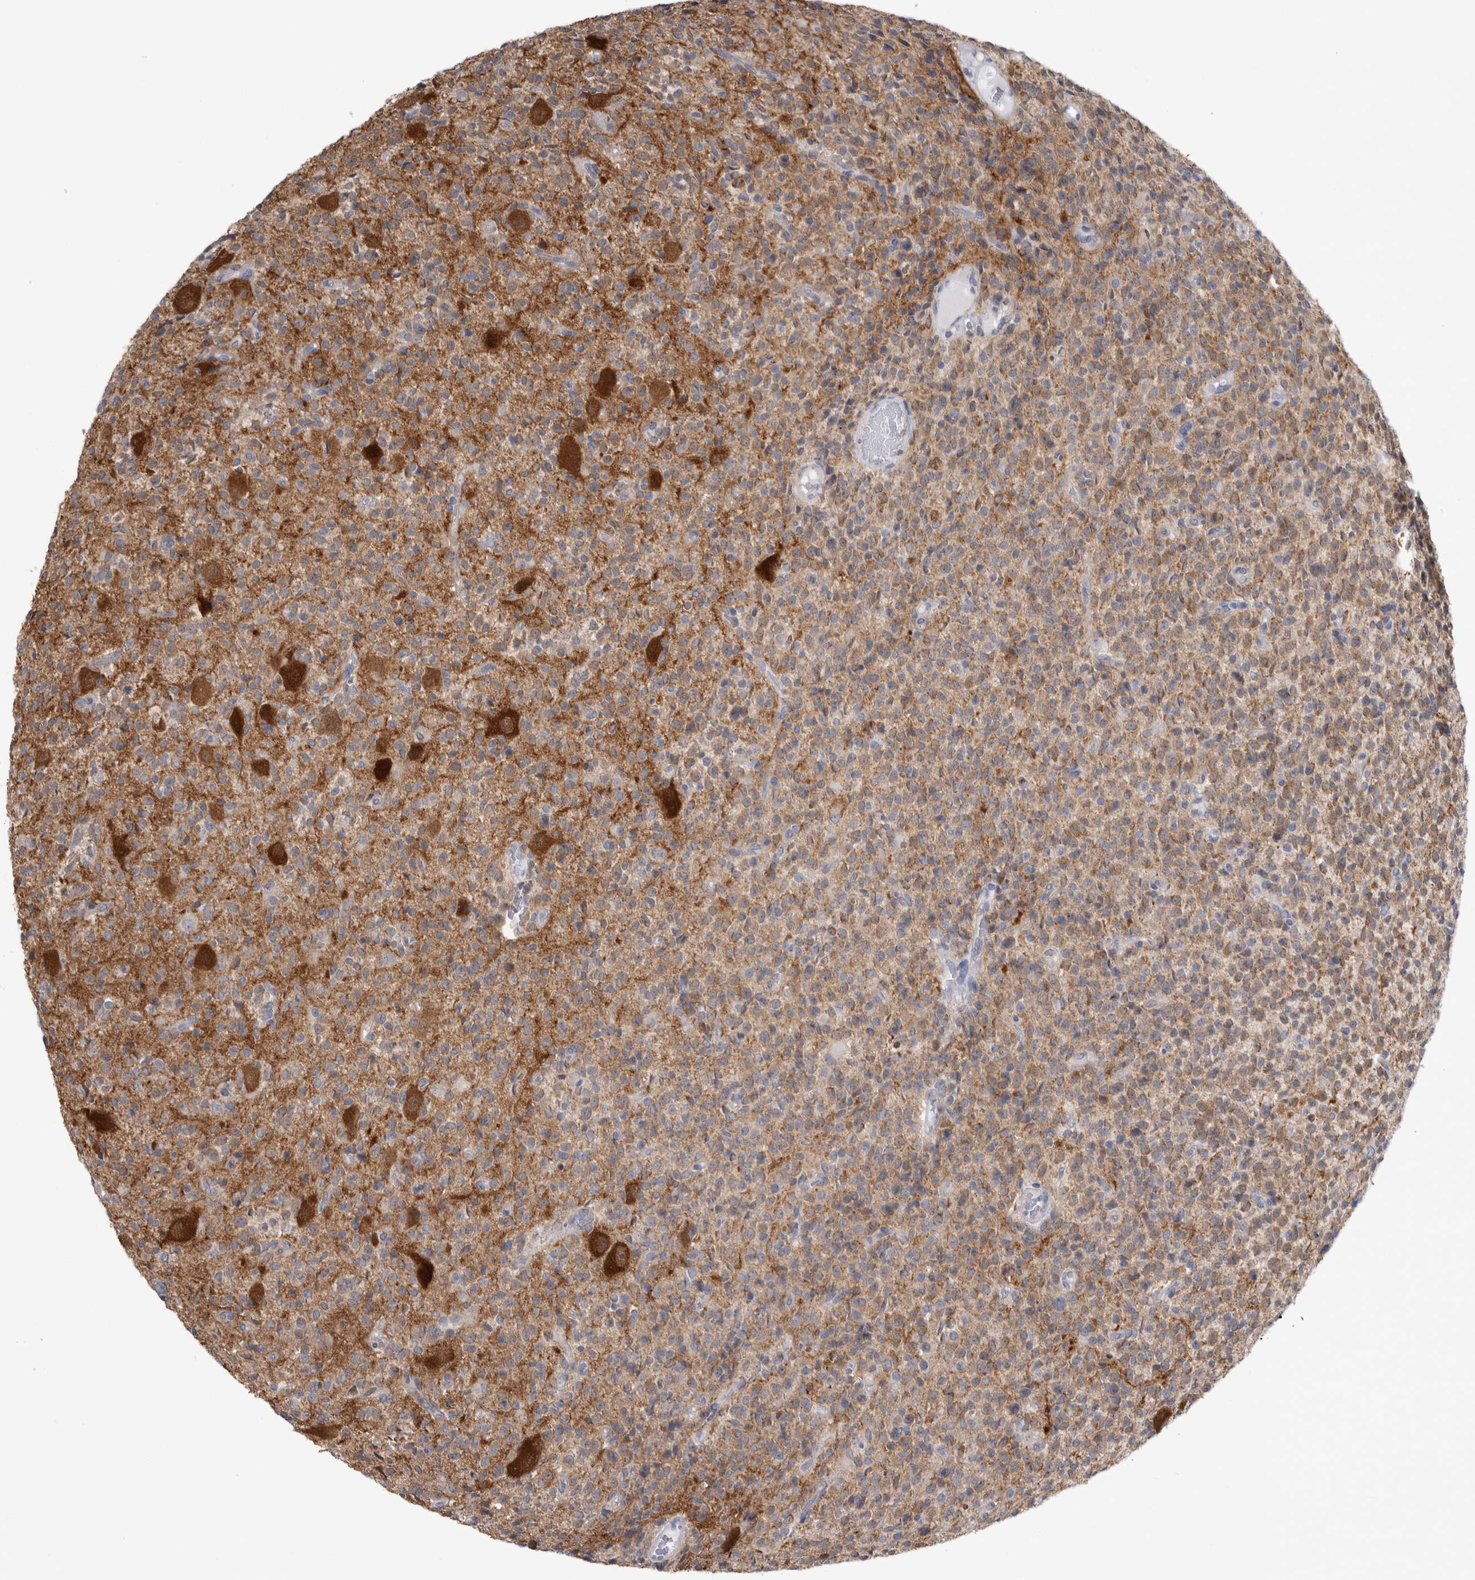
{"staining": {"intensity": "weak", "quantity": "25%-75%", "location": "cytoplasmic/membranous"}, "tissue": "glioma", "cell_type": "Tumor cells", "image_type": "cancer", "snomed": [{"axis": "morphology", "description": "Glioma, malignant, High grade"}, {"axis": "topography", "description": "Brain"}], "caption": "The histopathology image exhibits a brown stain indicating the presence of a protein in the cytoplasmic/membranous of tumor cells in high-grade glioma (malignant).", "gene": "ACOT7", "patient": {"sex": "male", "age": 34}}